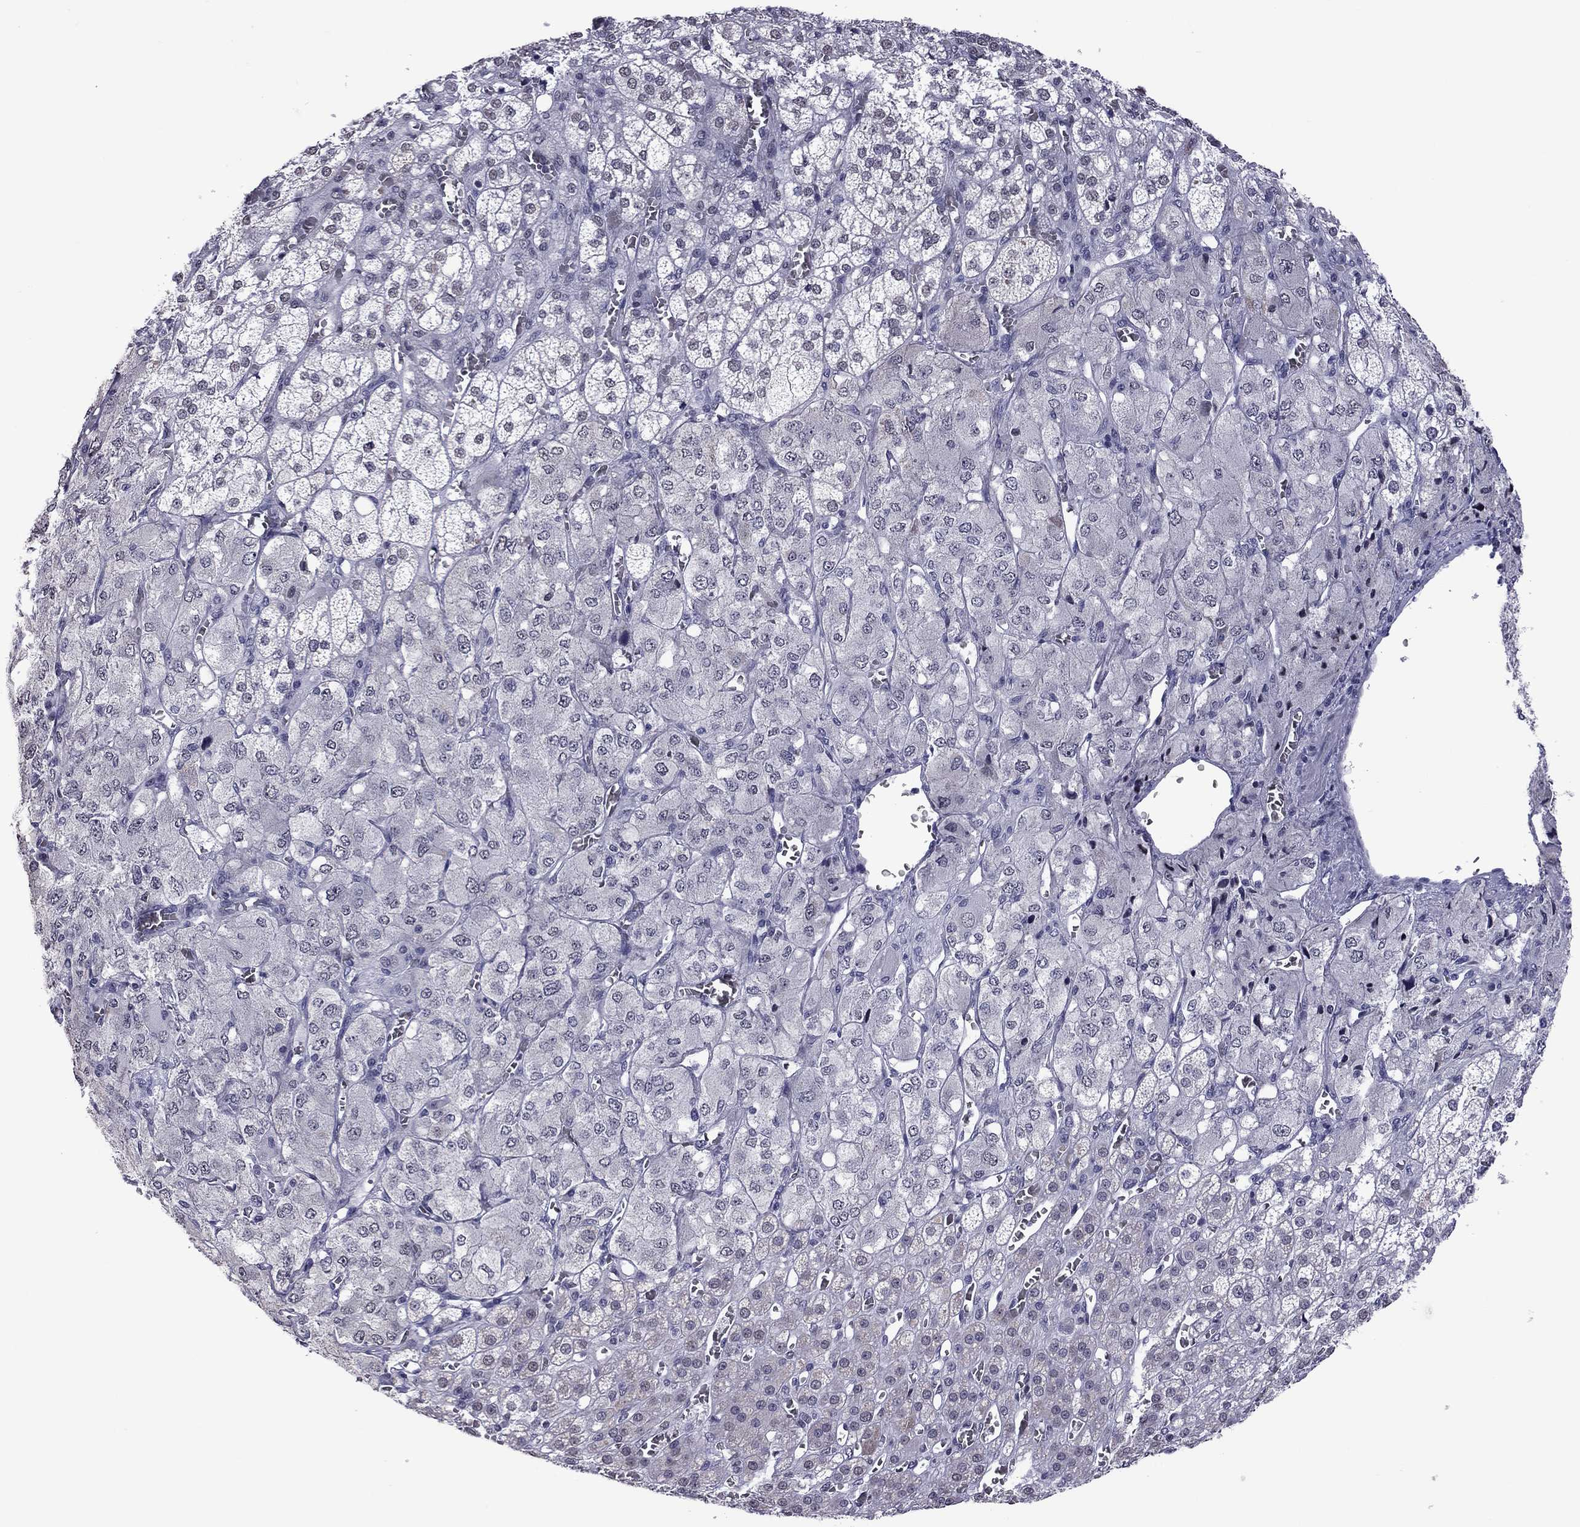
{"staining": {"intensity": "negative", "quantity": "none", "location": "none"}, "tissue": "adrenal gland", "cell_type": "Glandular cells", "image_type": "normal", "snomed": [{"axis": "morphology", "description": "Normal tissue, NOS"}, {"axis": "topography", "description": "Adrenal gland"}], "caption": "Photomicrograph shows no significant protein positivity in glandular cells of benign adrenal gland. The staining was performed using DAB (3,3'-diaminobenzidine) to visualize the protein expression in brown, while the nuclei were stained in blue with hematoxylin (Magnification: 20x).", "gene": "PPP1R3A", "patient": {"sex": "female", "age": 60}}